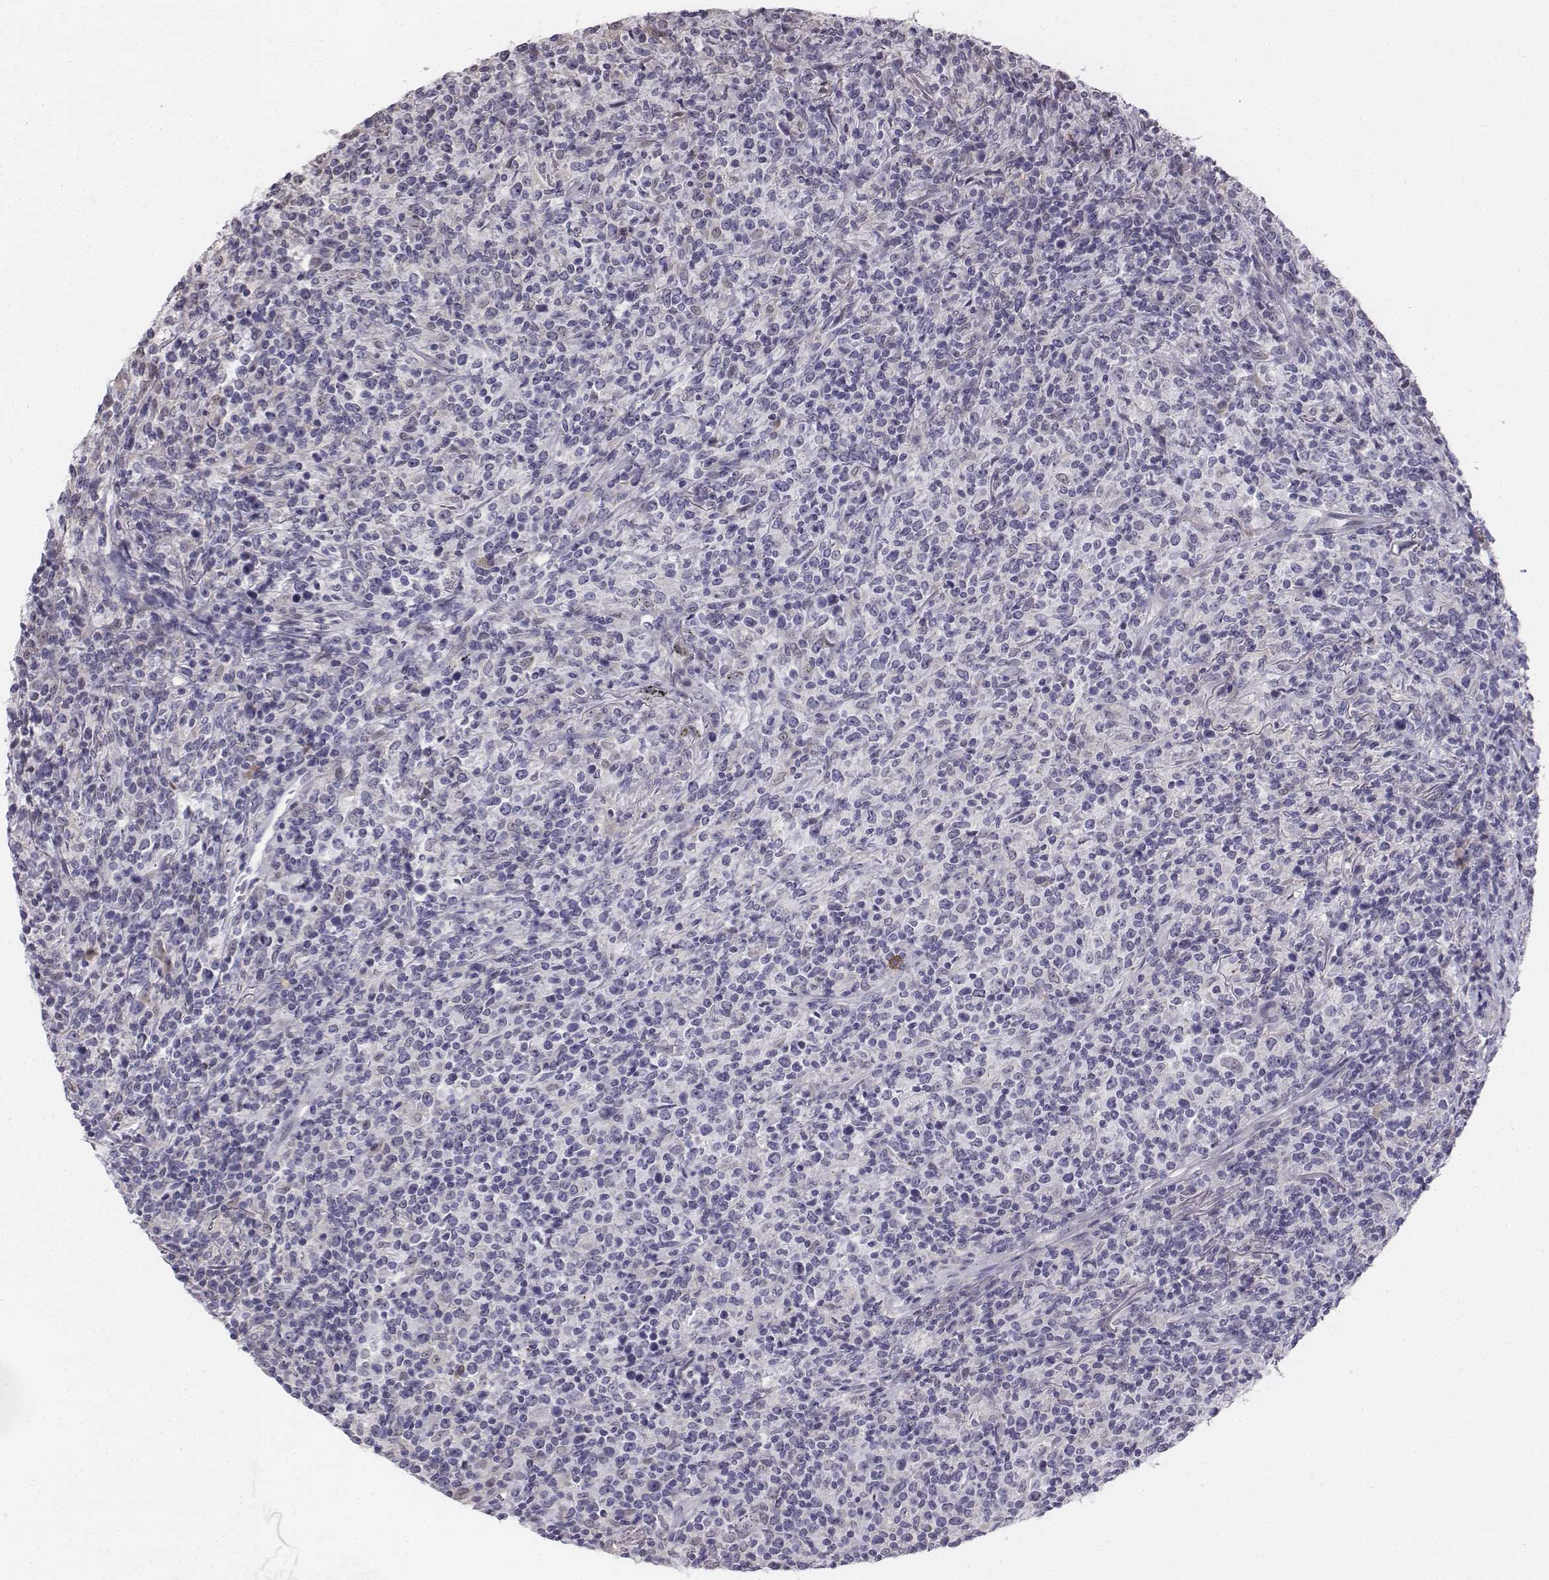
{"staining": {"intensity": "negative", "quantity": "none", "location": "none"}, "tissue": "lymphoma", "cell_type": "Tumor cells", "image_type": "cancer", "snomed": [{"axis": "morphology", "description": "Malignant lymphoma, non-Hodgkin's type, High grade"}, {"axis": "topography", "description": "Lung"}], "caption": "Tumor cells are negative for brown protein staining in lymphoma.", "gene": "PENK", "patient": {"sex": "male", "age": 79}}